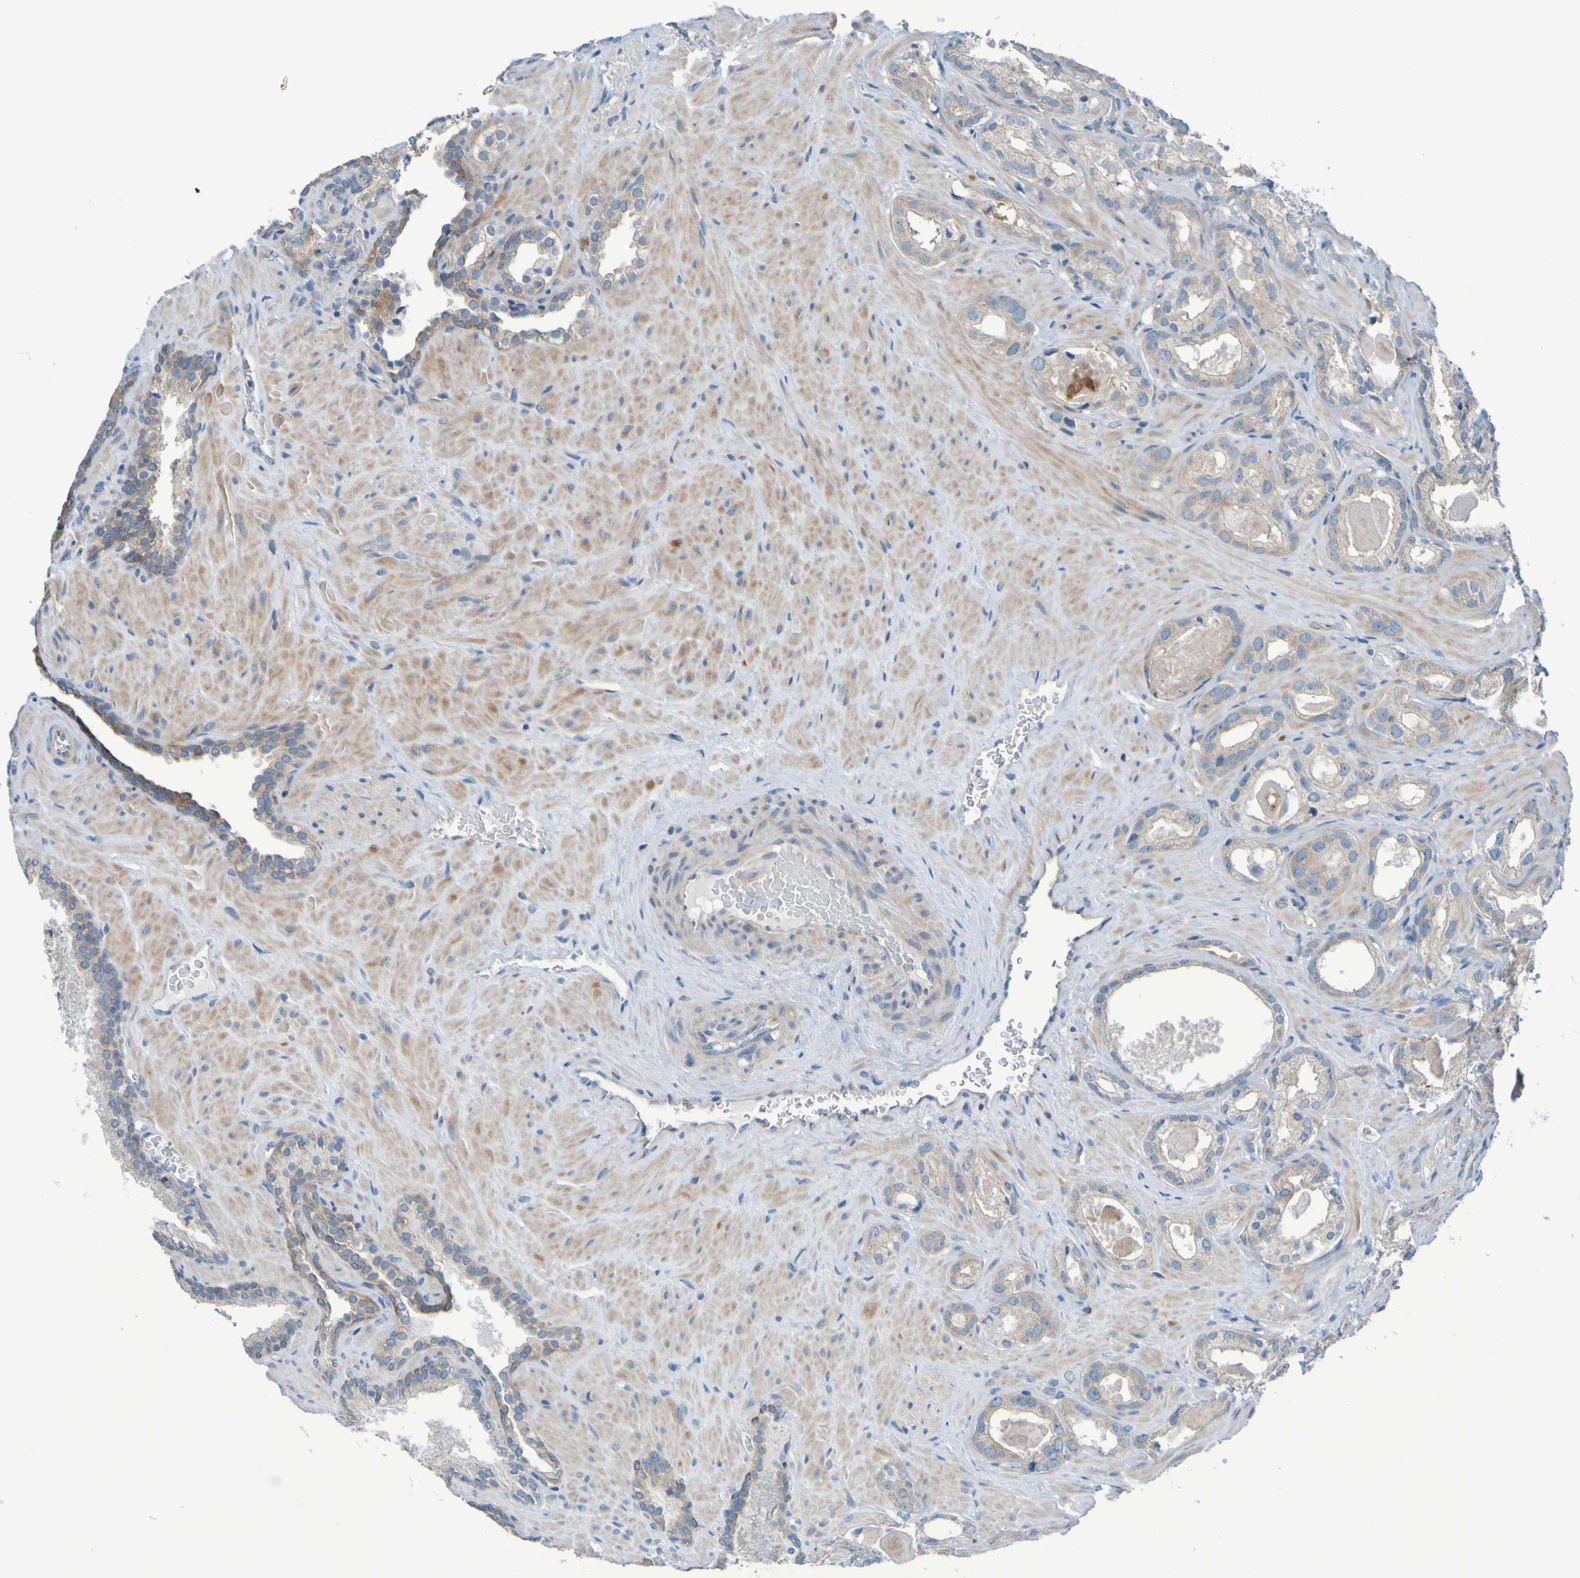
{"staining": {"intensity": "weak", "quantity": ">75%", "location": "cytoplasmic/membranous"}, "tissue": "prostate cancer", "cell_type": "Tumor cells", "image_type": "cancer", "snomed": [{"axis": "morphology", "description": "Adenocarcinoma, High grade"}, {"axis": "topography", "description": "Prostate"}], "caption": "IHC micrograph of neoplastic tissue: prostate cancer (adenocarcinoma (high-grade)) stained using immunohistochemistry exhibits low levels of weak protein expression localized specifically in the cytoplasmic/membranous of tumor cells, appearing as a cytoplasmic/membranous brown color.", "gene": "NPRL3", "patient": {"sex": "male", "age": 64}}